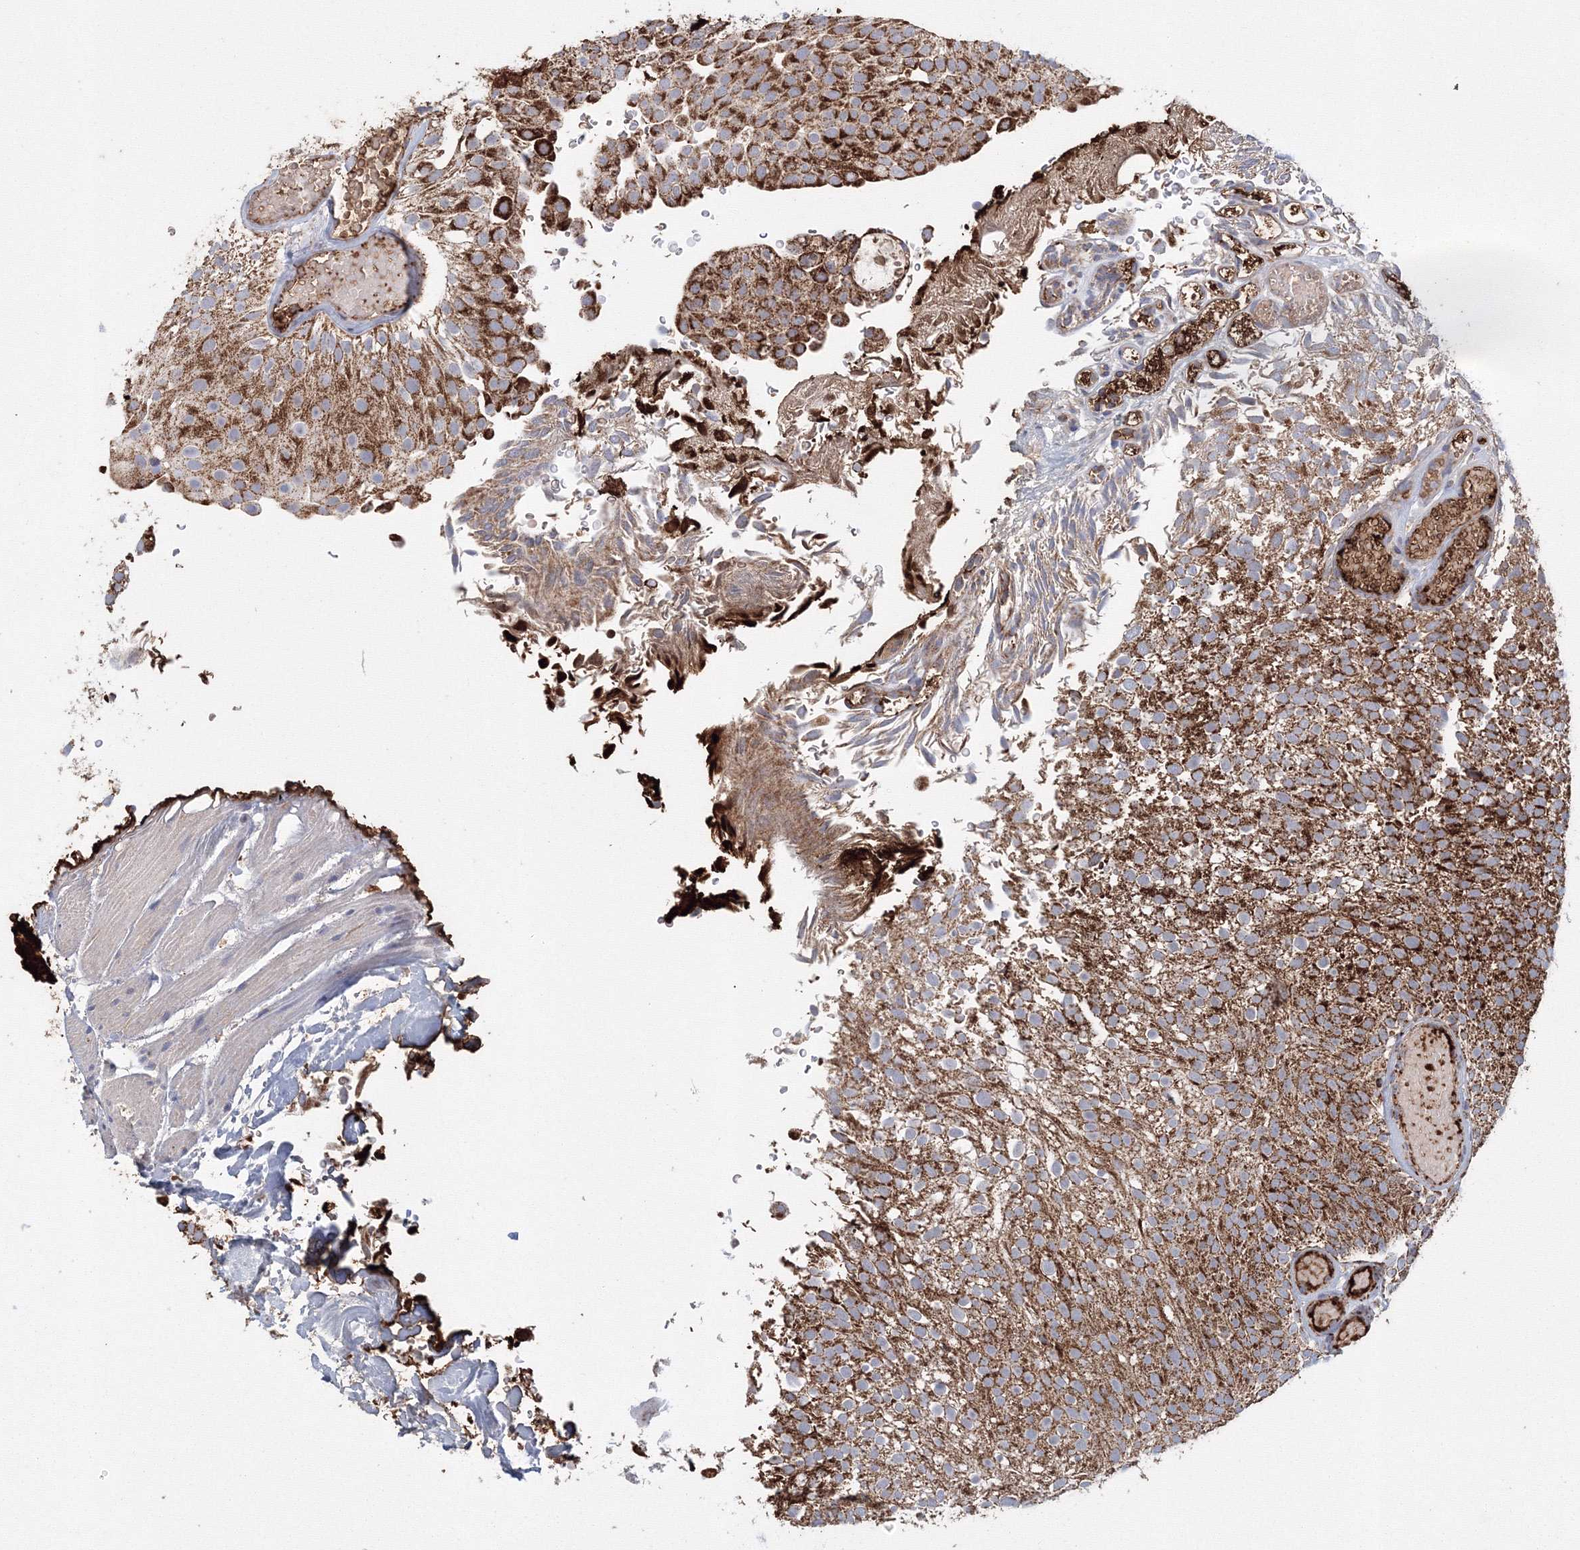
{"staining": {"intensity": "strong", "quantity": "25%-75%", "location": "cytoplasmic/membranous"}, "tissue": "urothelial cancer", "cell_type": "Tumor cells", "image_type": "cancer", "snomed": [{"axis": "morphology", "description": "Urothelial carcinoma, Low grade"}, {"axis": "topography", "description": "Urinary bladder"}], "caption": "Immunohistochemistry histopathology image of neoplastic tissue: urothelial cancer stained using immunohistochemistry (IHC) exhibits high levels of strong protein expression localized specifically in the cytoplasmic/membranous of tumor cells, appearing as a cytoplasmic/membranous brown color.", "gene": "GRPEL1", "patient": {"sex": "male", "age": 78}}